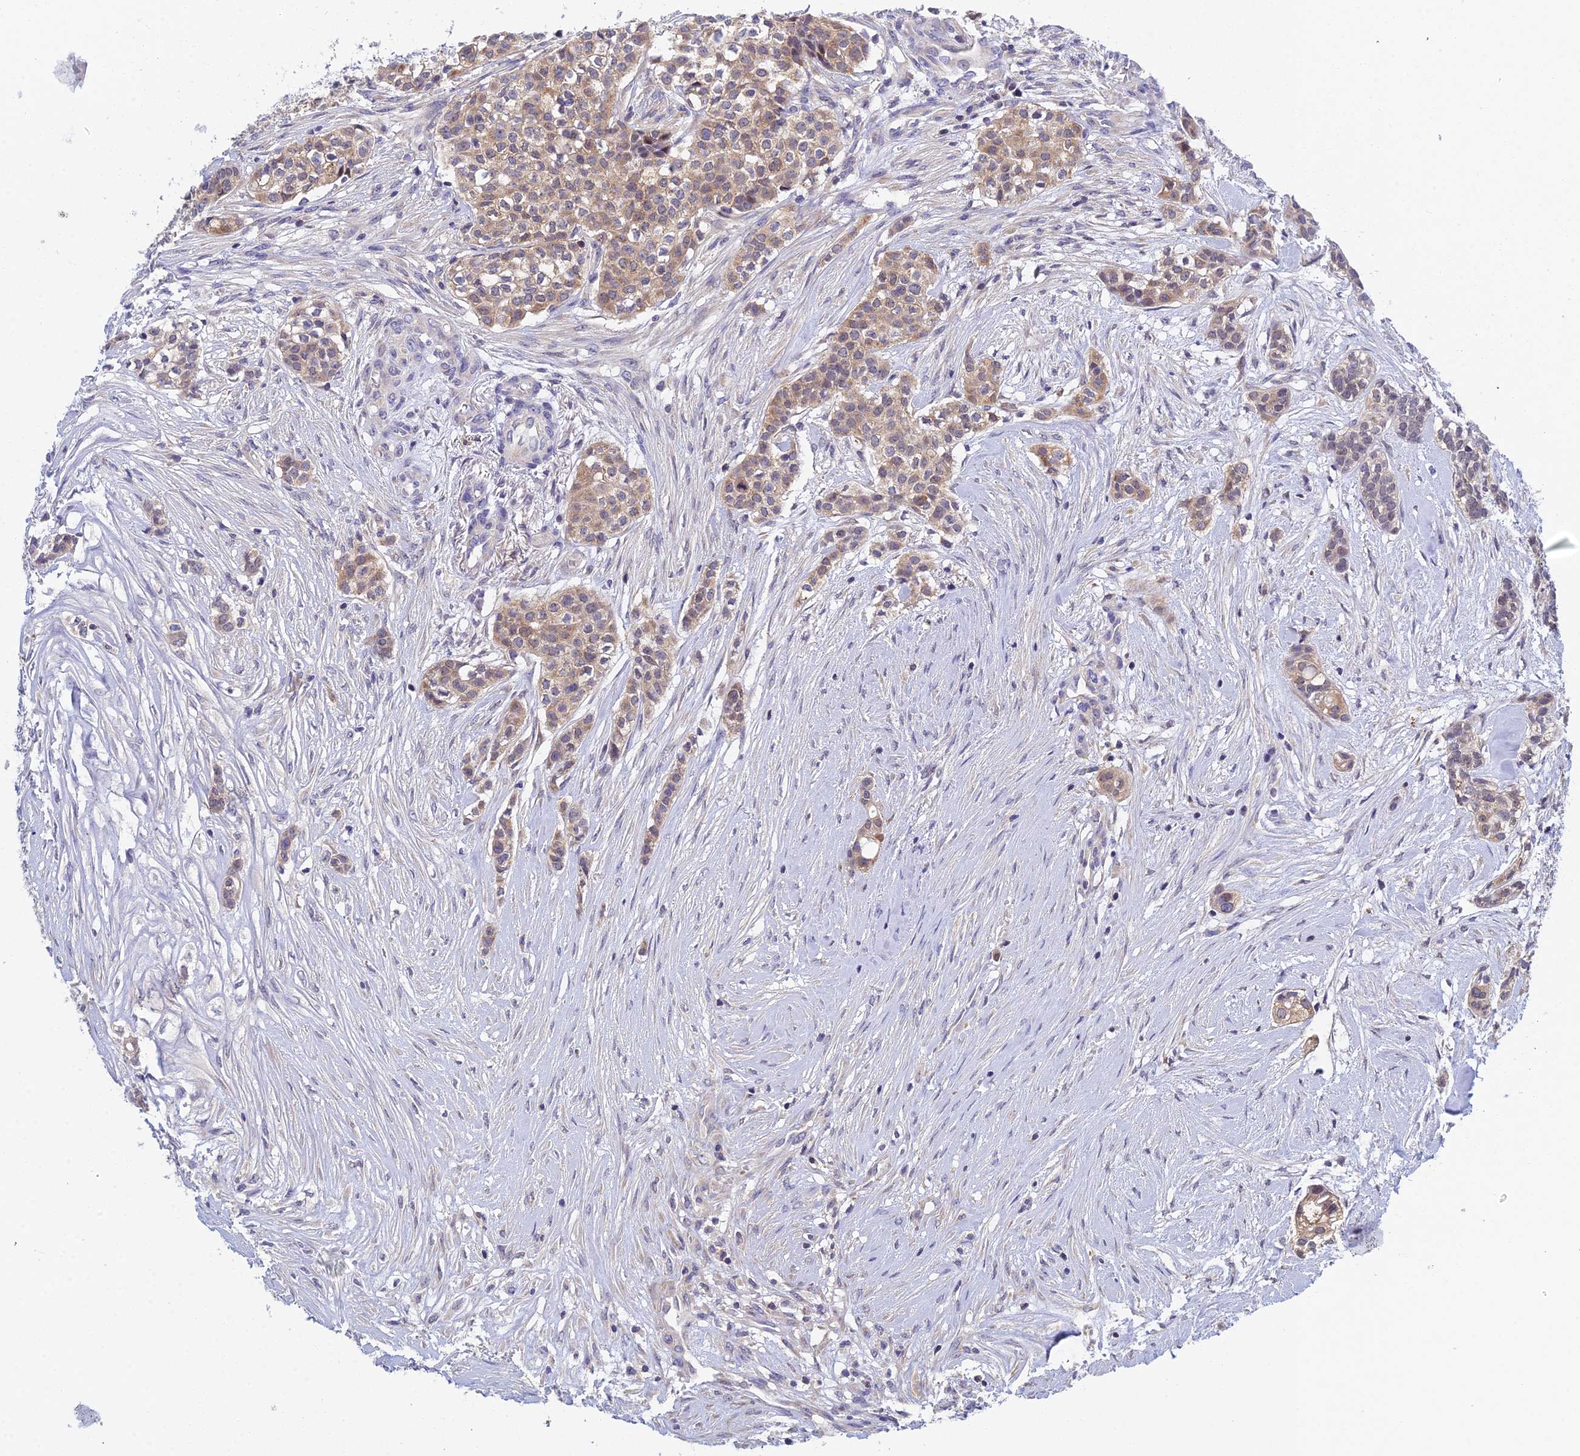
{"staining": {"intensity": "weak", "quantity": ">75%", "location": "cytoplasmic/membranous"}, "tissue": "head and neck cancer", "cell_type": "Tumor cells", "image_type": "cancer", "snomed": [{"axis": "morphology", "description": "Adenocarcinoma, NOS"}, {"axis": "topography", "description": "Head-Neck"}], "caption": "DAB (3,3'-diaminobenzidine) immunohistochemical staining of human head and neck cancer reveals weak cytoplasmic/membranous protein expression in about >75% of tumor cells.", "gene": "ELOA2", "patient": {"sex": "male", "age": 81}}